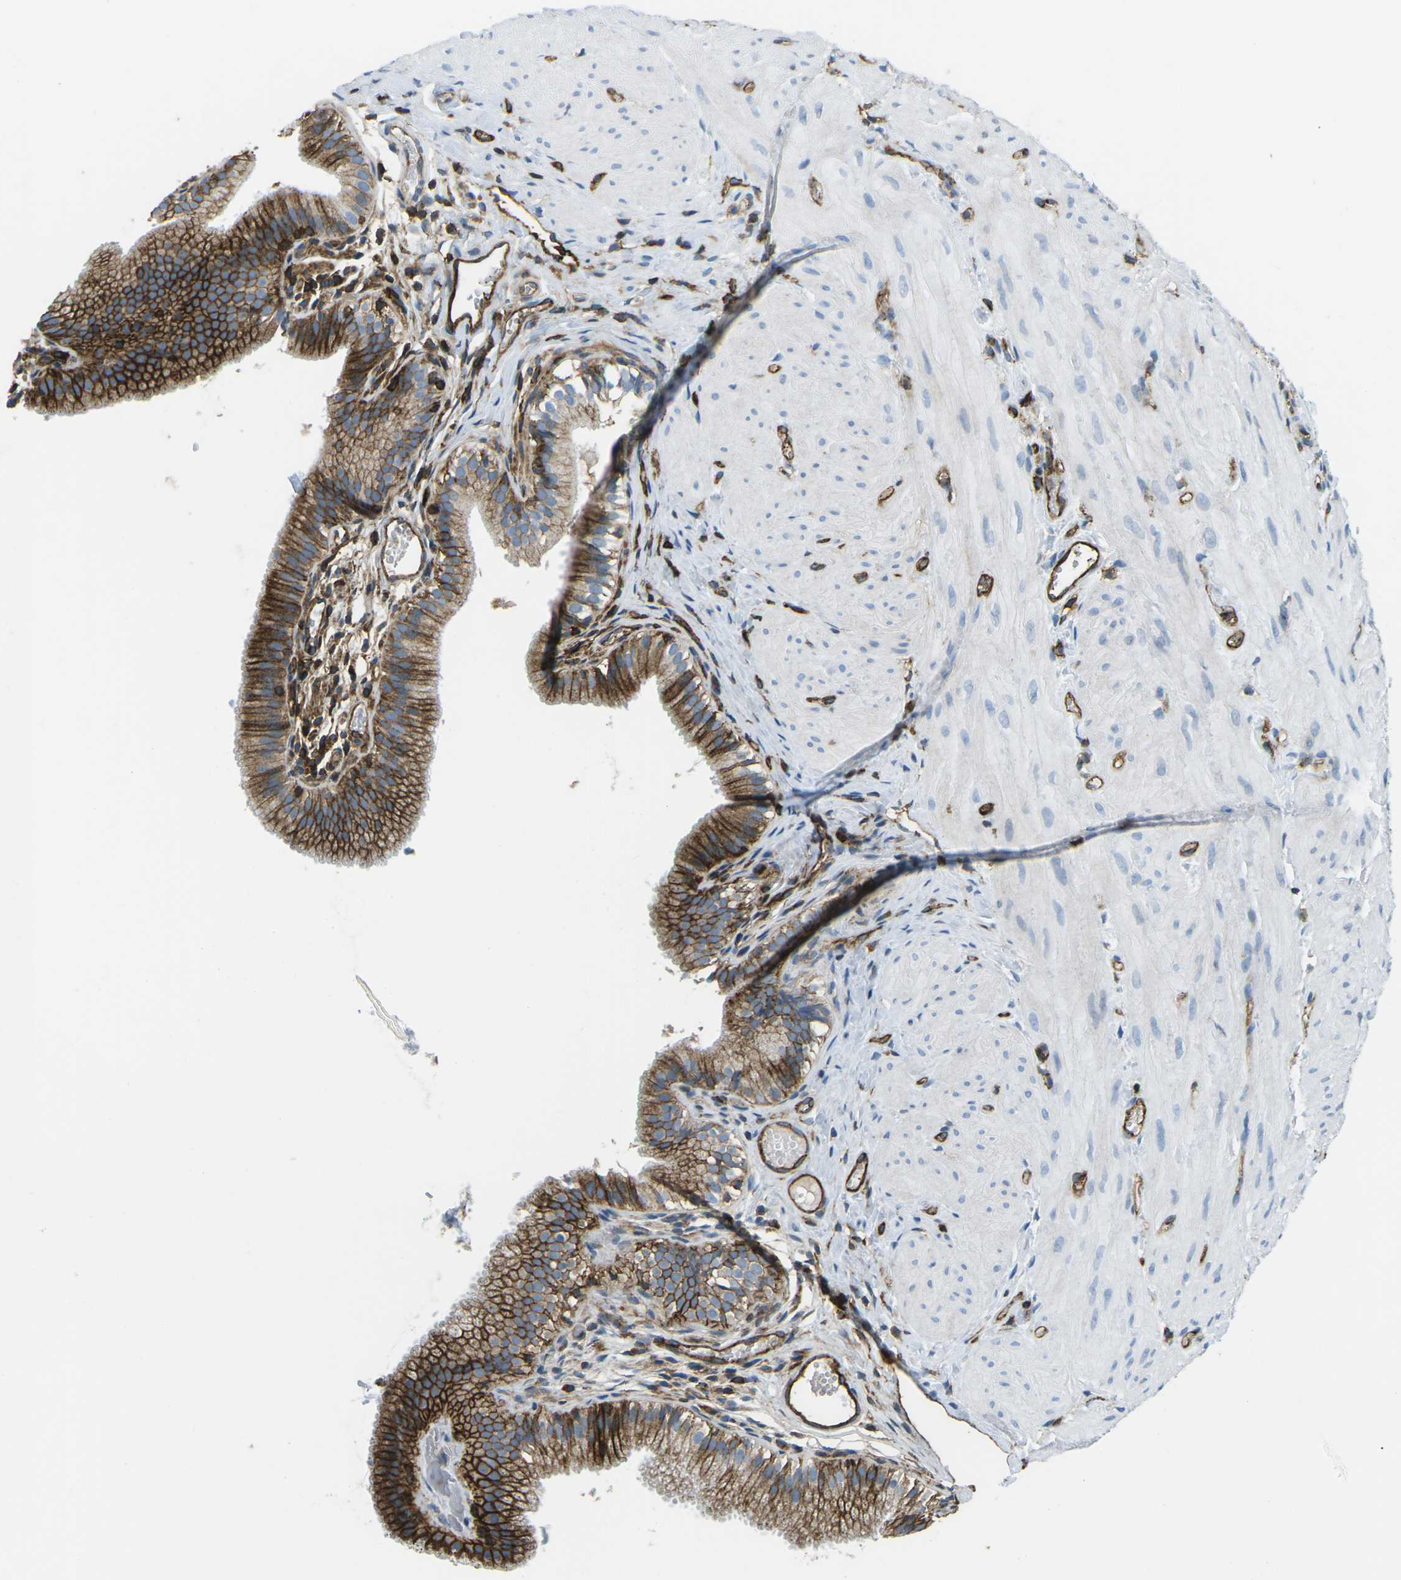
{"staining": {"intensity": "moderate", "quantity": ">75%", "location": "cytoplasmic/membranous"}, "tissue": "gallbladder", "cell_type": "Glandular cells", "image_type": "normal", "snomed": [{"axis": "morphology", "description": "Normal tissue, NOS"}, {"axis": "topography", "description": "Gallbladder"}], "caption": "This photomicrograph exhibits unremarkable gallbladder stained with immunohistochemistry to label a protein in brown. The cytoplasmic/membranous of glandular cells show moderate positivity for the protein. Nuclei are counter-stained blue.", "gene": "HLA", "patient": {"sex": "female", "age": 26}}